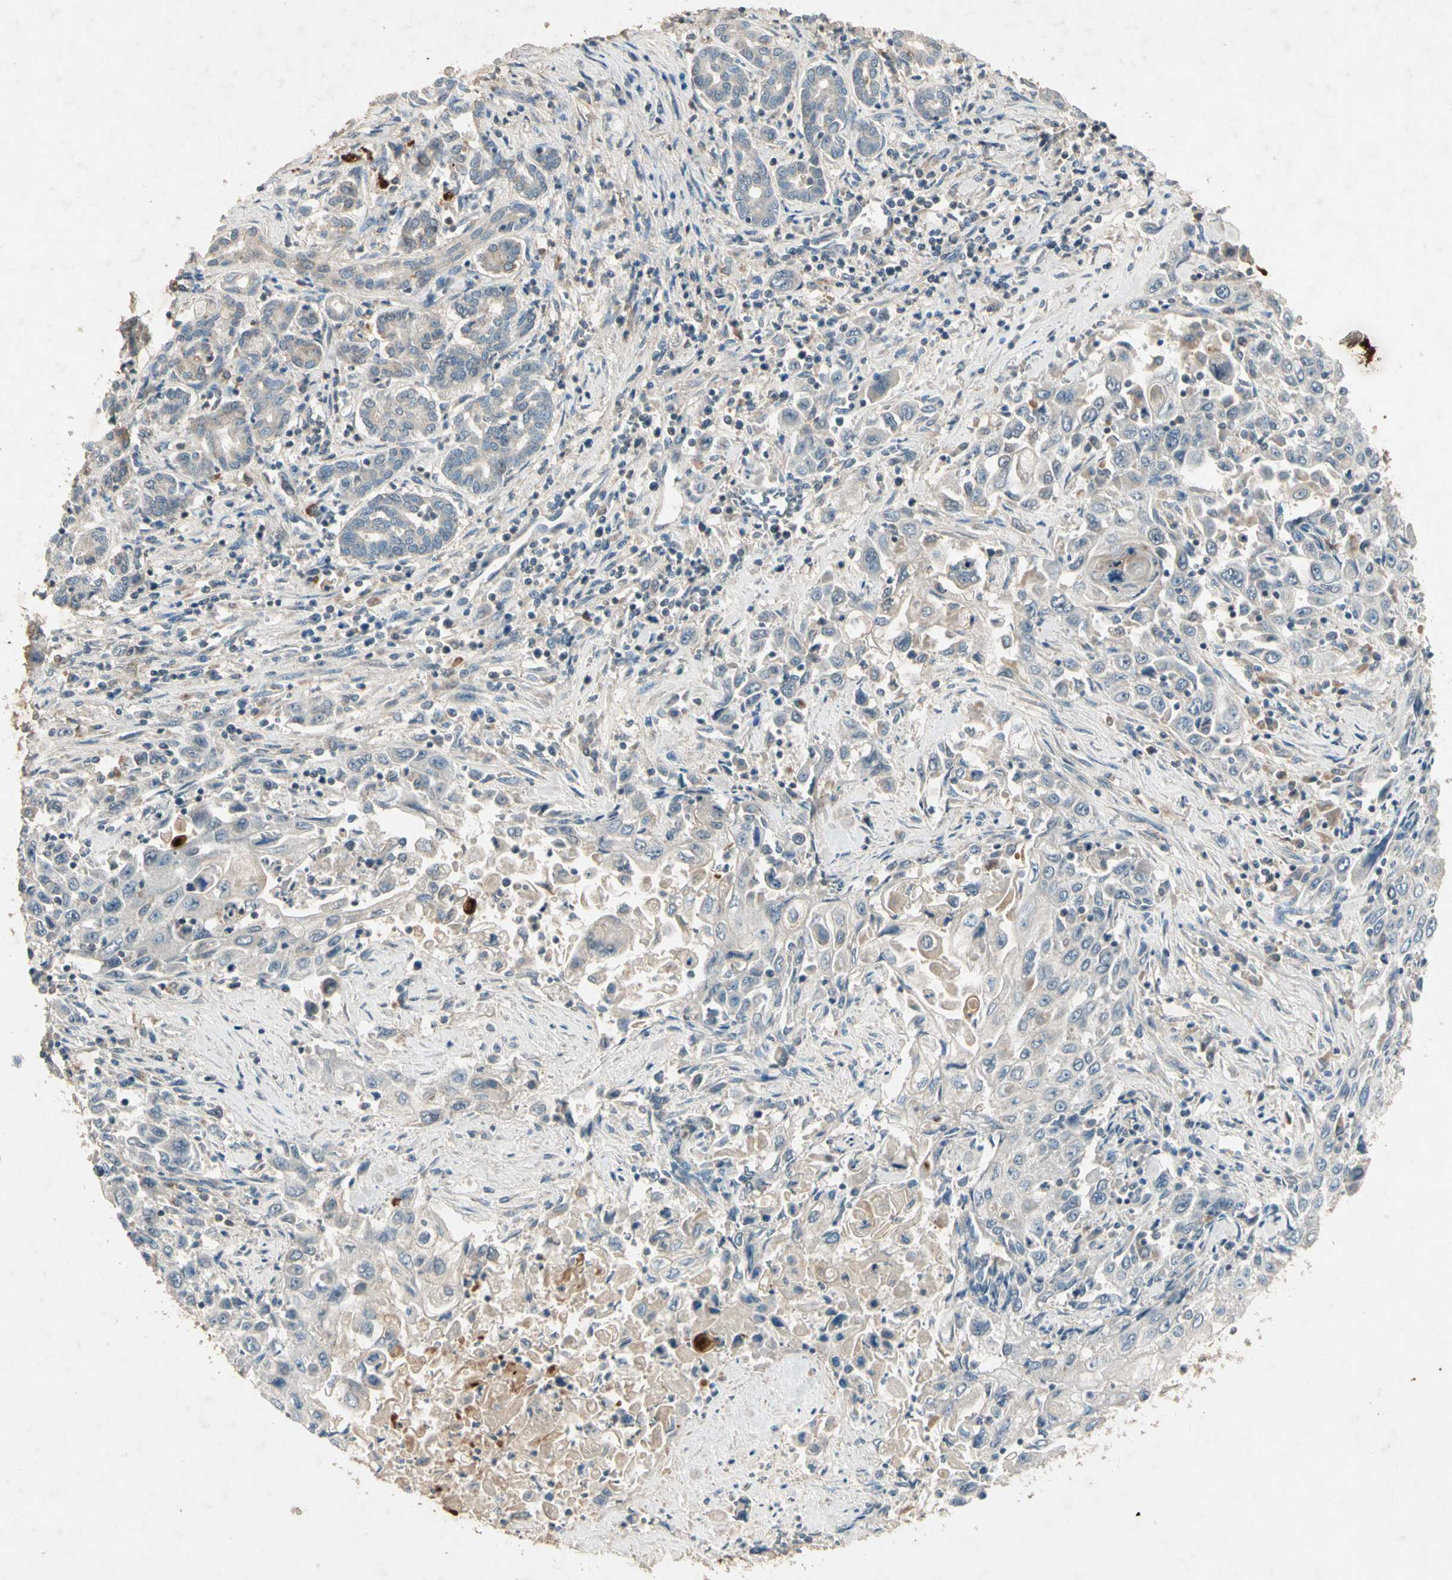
{"staining": {"intensity": "weak", "quantity": "<25%", "location": "cytoplasmic/membranous"}, "tissue": "pancreatic cancer", "cell_type": "Tumor cells", "image_type": "cancer", "snomed": [{"axis": "morphology", "description": "Adenocarcinoma, NOS"}, {"axis": "topography", "description": "Pancreas"}], "caption": "DAB immunohistochemical staining of pancreatic cancer reveals no significant expression in tumor cells. The staining was performed using DAB to visualize the protein expression in brown, while the nuclei were stained in blue with hematoxylin (Magnification: 20x).", "gene": "GPLD1", "patient": {"sex": "male", "age": 70}}